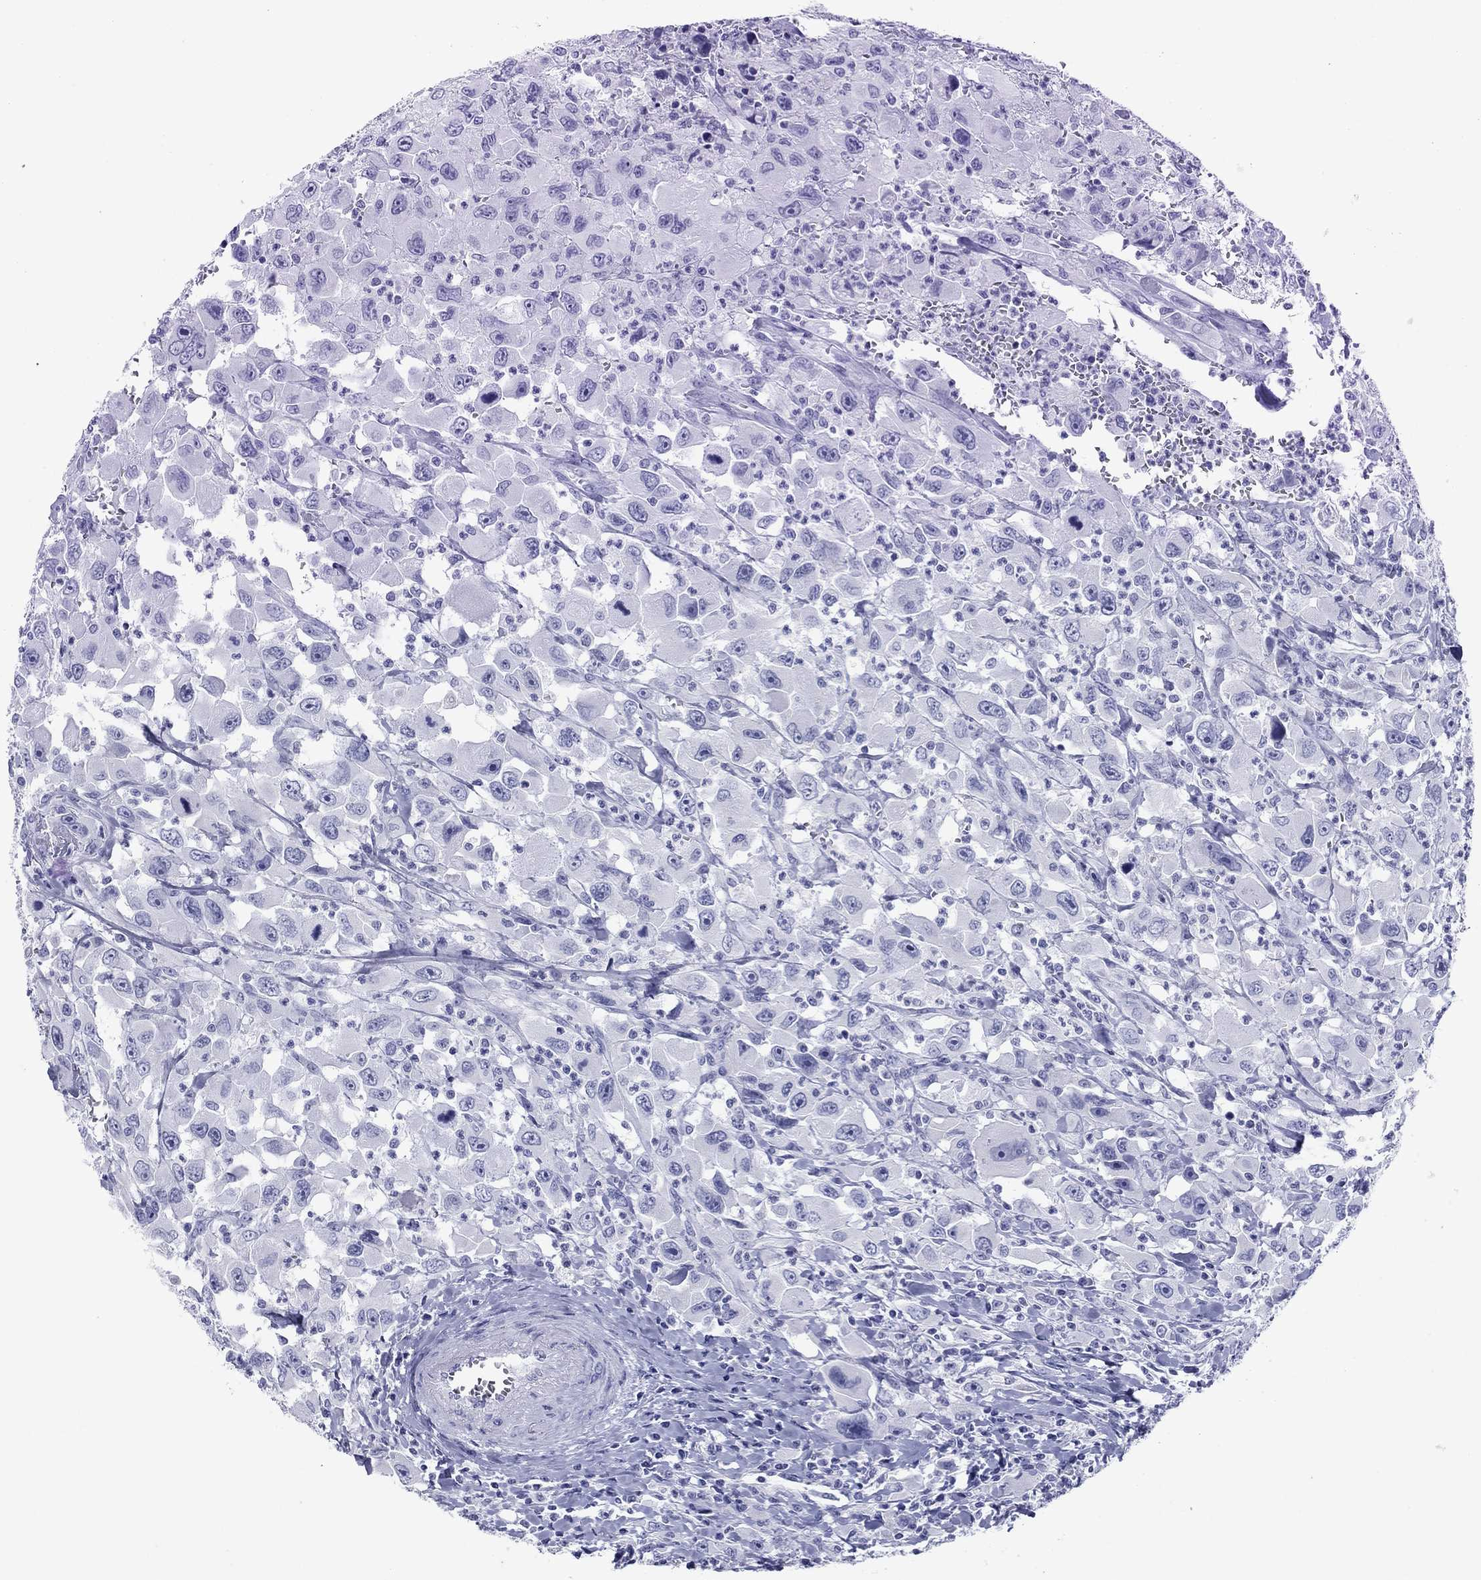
{"staining": {"intensity": "negative", "quantity": "none", "location": "none"}, "tissue": "head and neck cancer", "cell_type": "Tumor cells", "image_type": "cancer", "snomed": [{"axis": "morphology", "description": "Squamous cell carcinoma, NOS"}, {"axis": "morphology", "description": "Squamous cell carcinoma, metastatic, NOS"}, {"axis": "topography", "description": "Oral tissue"}, {"axis": "topography", "description": "Head-Neck"}], "caption": "Immunohistochemistry (IHC) photomicrograph of neoplastic tissue: human head and neck metastatic squamous cell carcinoma stained with DAB (3,3'-diaminobenzidine) displays no significant protein positivity in tumor cells.", "gene": "ATP4A", "patient": {"sex": "female", "age": 85}}